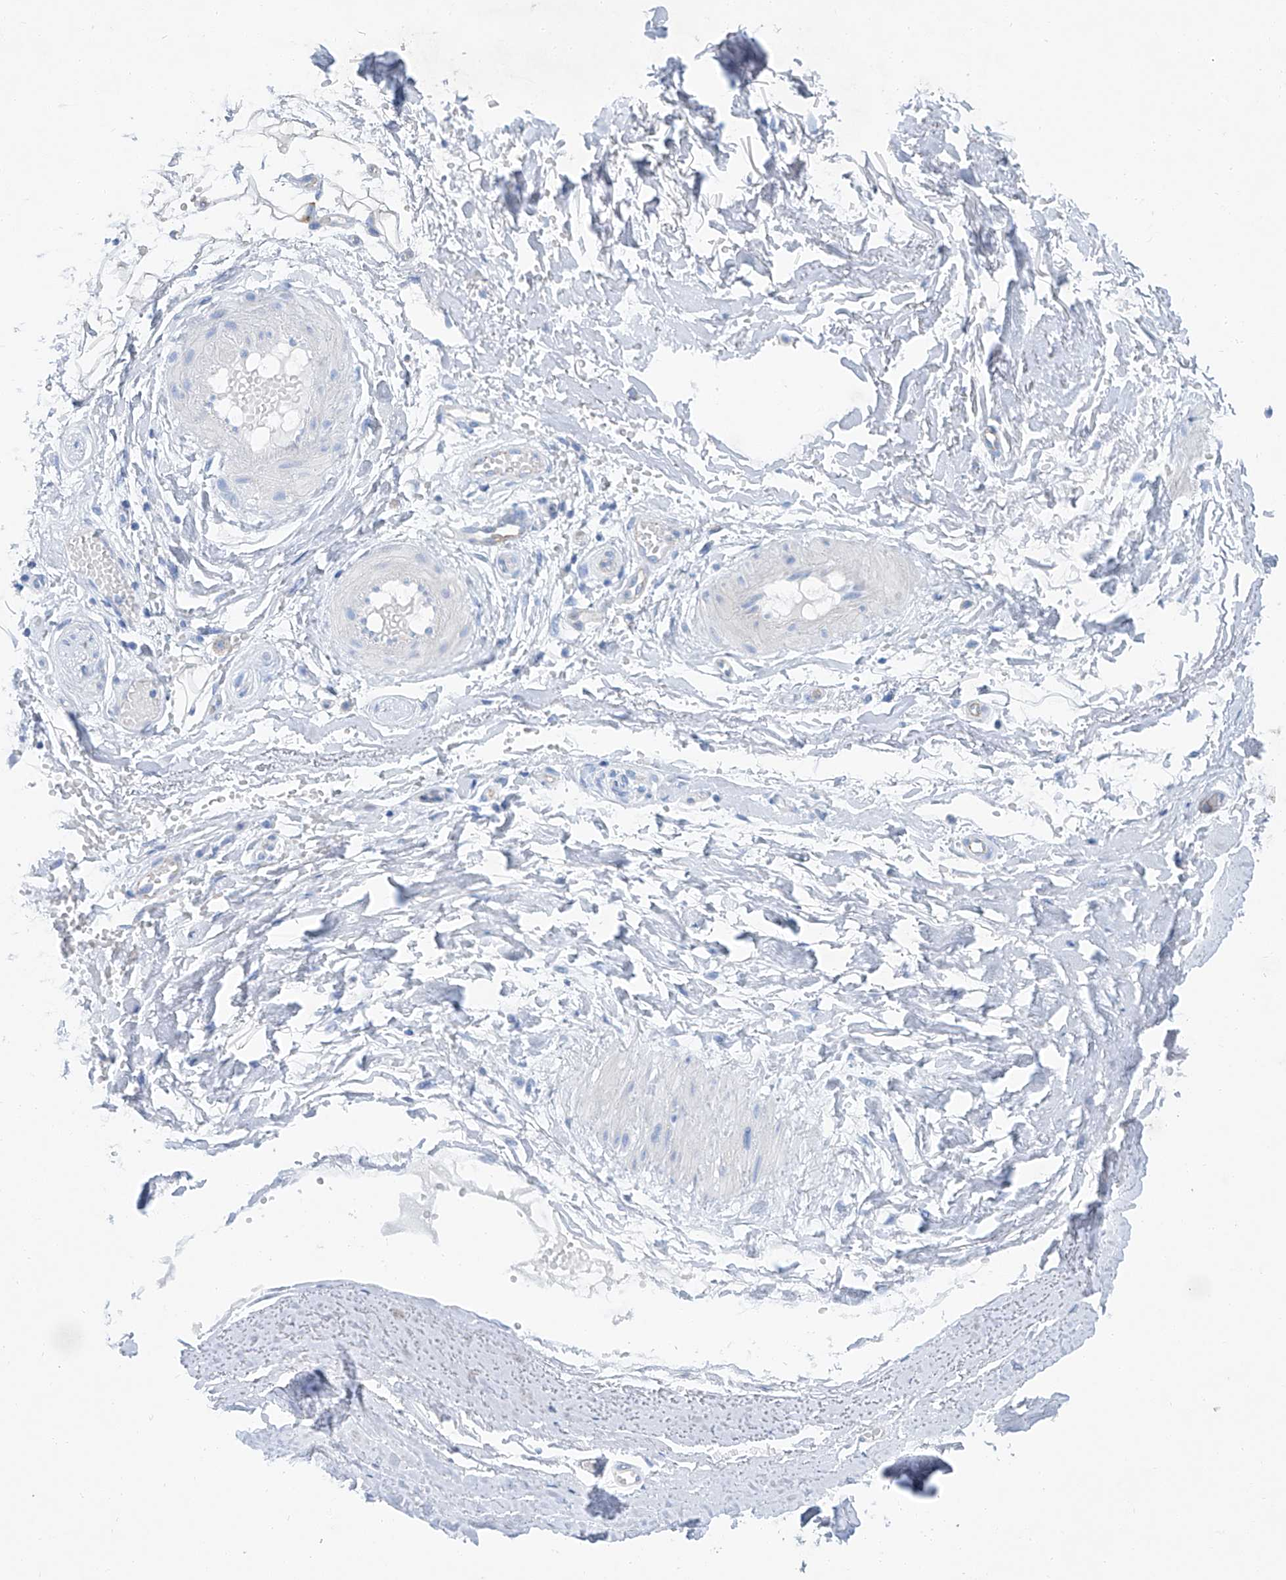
{"staining": {"intensity": "negative", "quantity": "none", "location": "none"}, "tissue": "adipose tissue", "cell_type": "Adipocytes", "image_type": "normal", "snomed": [{"axis": "morphology", "description": "Normal tissue, NOS"}, {"axis": "morphology", "description": "Basal cell carcinoma"}, {"axis": "topography", "description": "Skin"}], "caption": "Adipose tissue was stained to show a protein in brown. There is no significant expression in adipocytes. The staining is performed using DAB brown chromogen with nuclei counter-stained in using hematoxylin.", "gene": "MAGI1", "patient": {"sex": "female", "age": 89}}